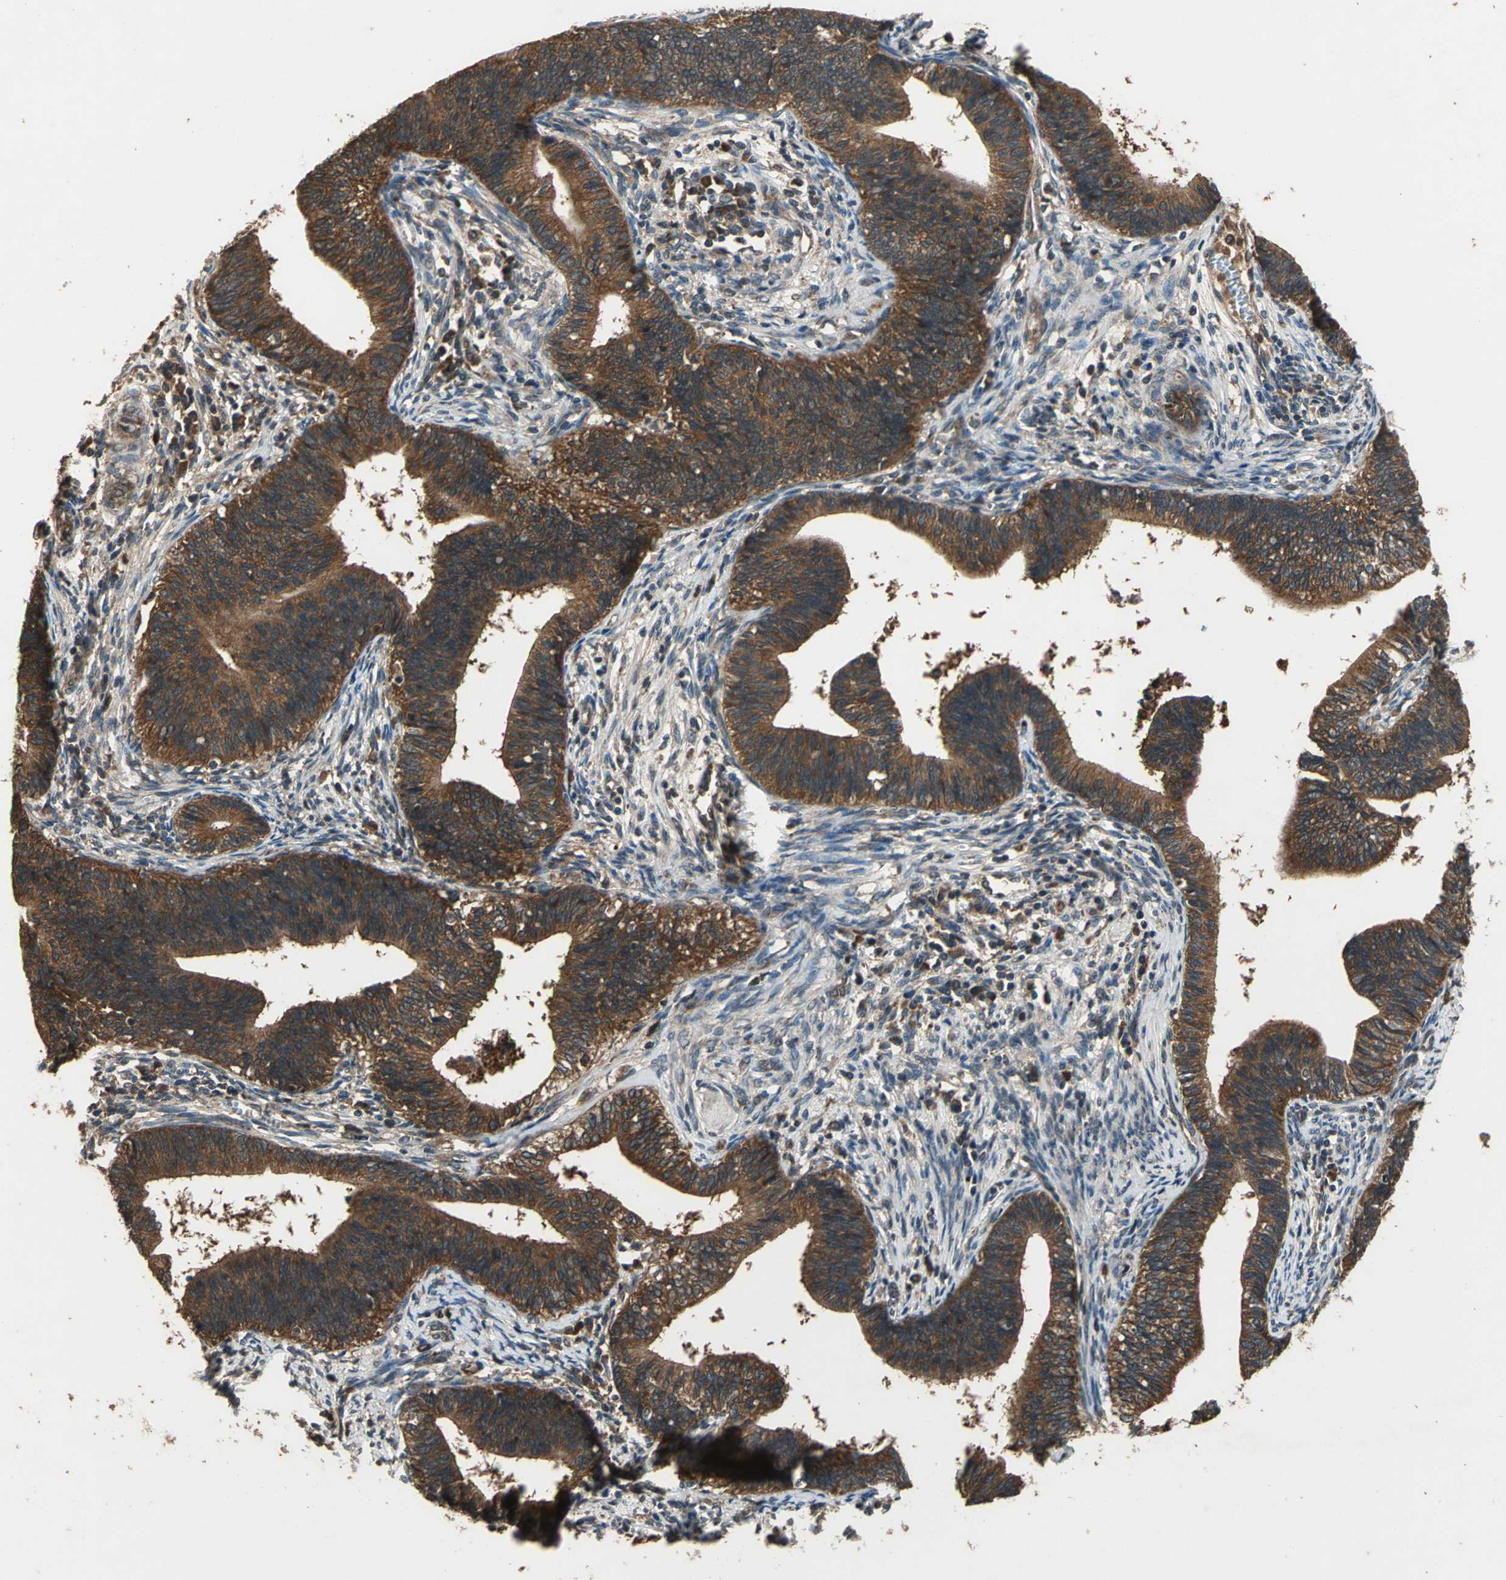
{"staining": {"intensity": "strong", "quantity": ">75%", "location": "cytoplasmic/membranous"}, "tissue": "cervical cancer", "cell_type": "Tumor cells", "image_type": "cancer", "snomed": [{"axis": "morphology", "description": "Adenocarcinoma, NOS"}, {"axis": "topography", "description": "Cervix"}], "caption": "Cervical cancer was stained to show a protein in brown. There is high levels of strong cytoplasmic/membranous staining in about >75% of tumor cells. (Brightfield microscopy of DAB IHC at high magnification).", "gene": "ZNF608", "patient": {"sex": "female", "age": 44}}